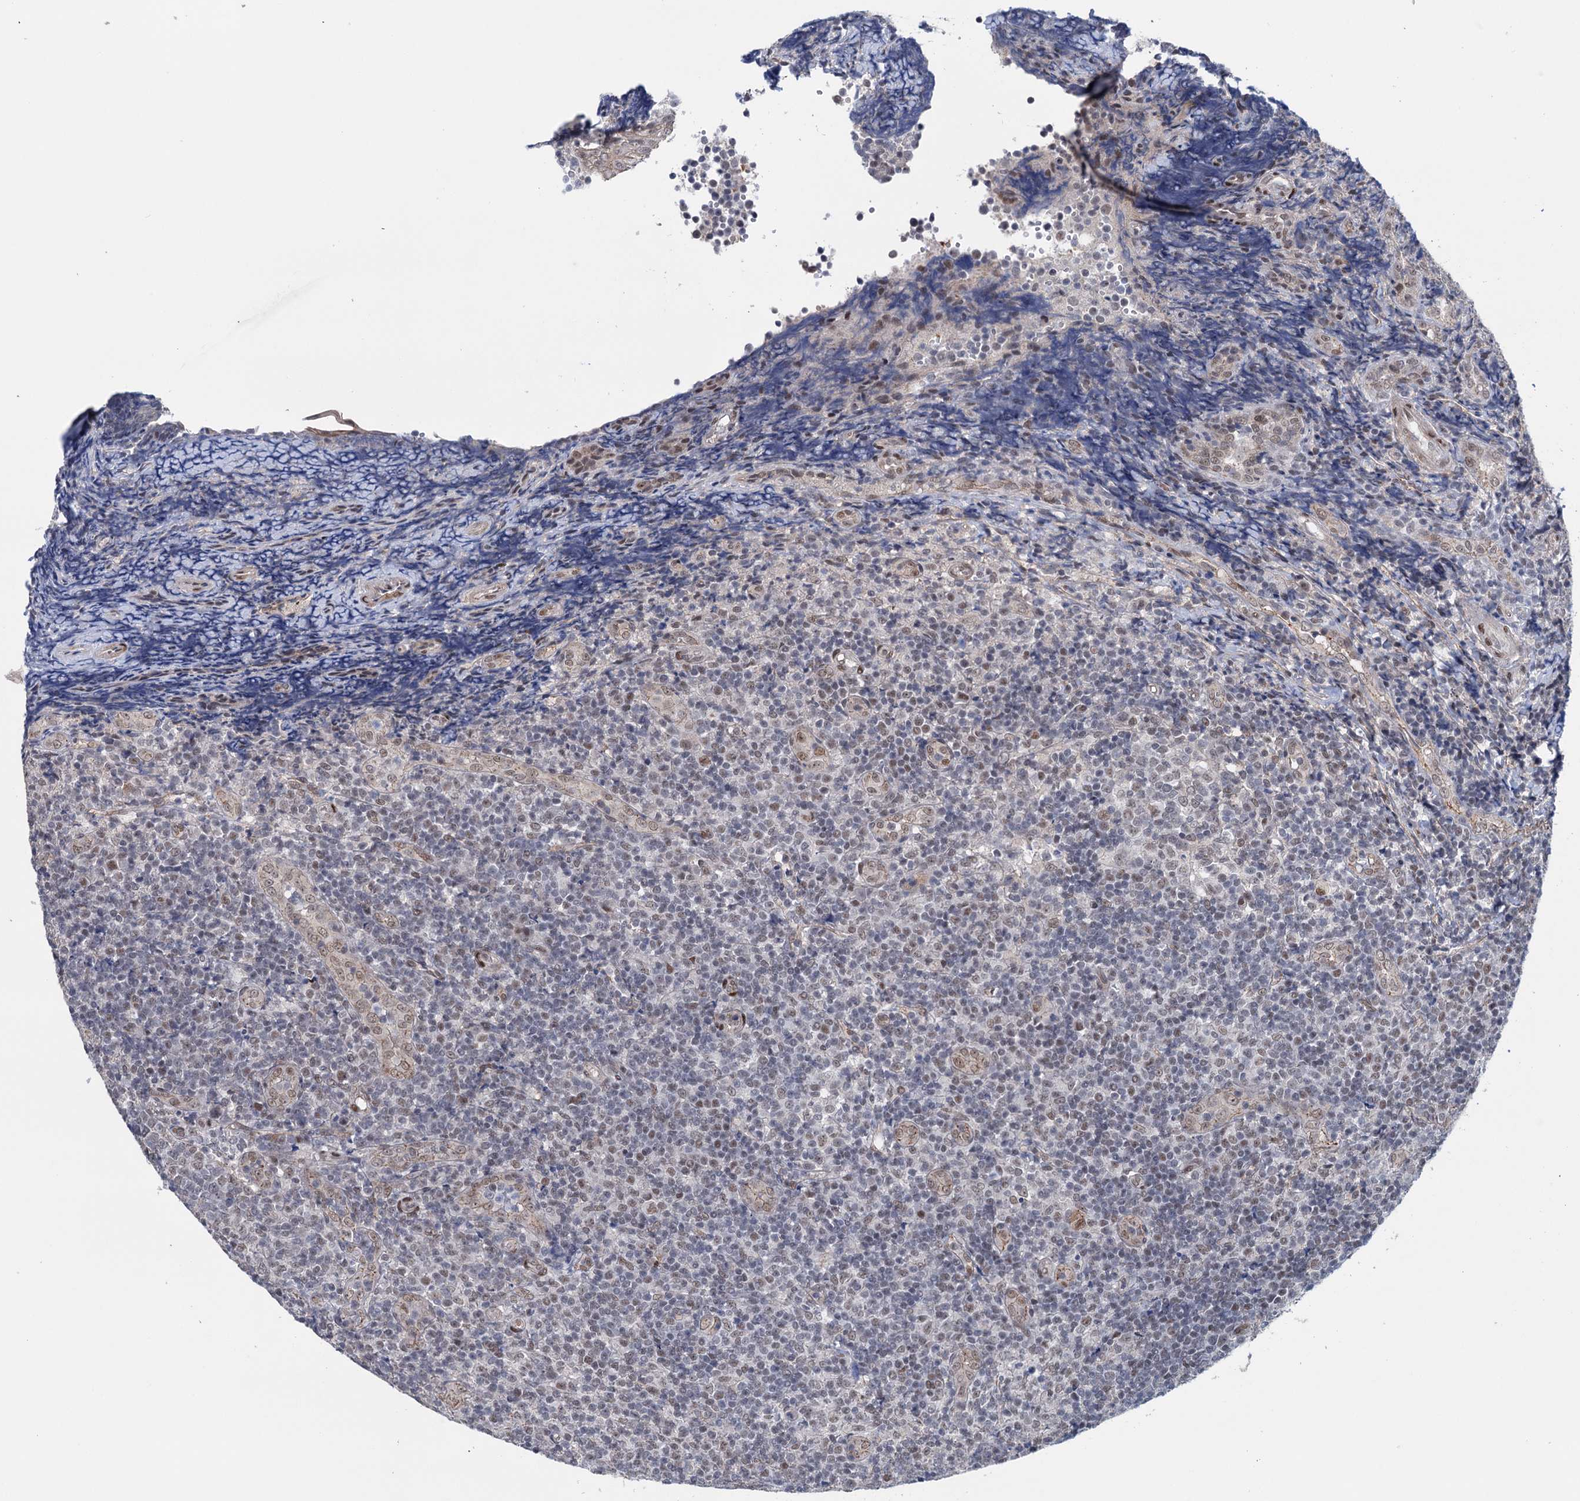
{"staining": {"intensity": "negative", "quantity": "none", "location": "none"}, "tissue": "tonsil", "cell_type": "Germinal center cells", "image_type": "normal", "snomed": [{"axis": "morphology", "description": "Normal tissue, NOS"}, {"axis": "topography", "description": "Tonsil"}], "caption": "Immunohistochemistry photomicrograph of normal tonsil stained for a protein (brown), which shows no positivity in germinal center cells. Nuclei are stained in blue.", "gene": "FAM53A", "patient": {"sex": "female", "age": 19}}